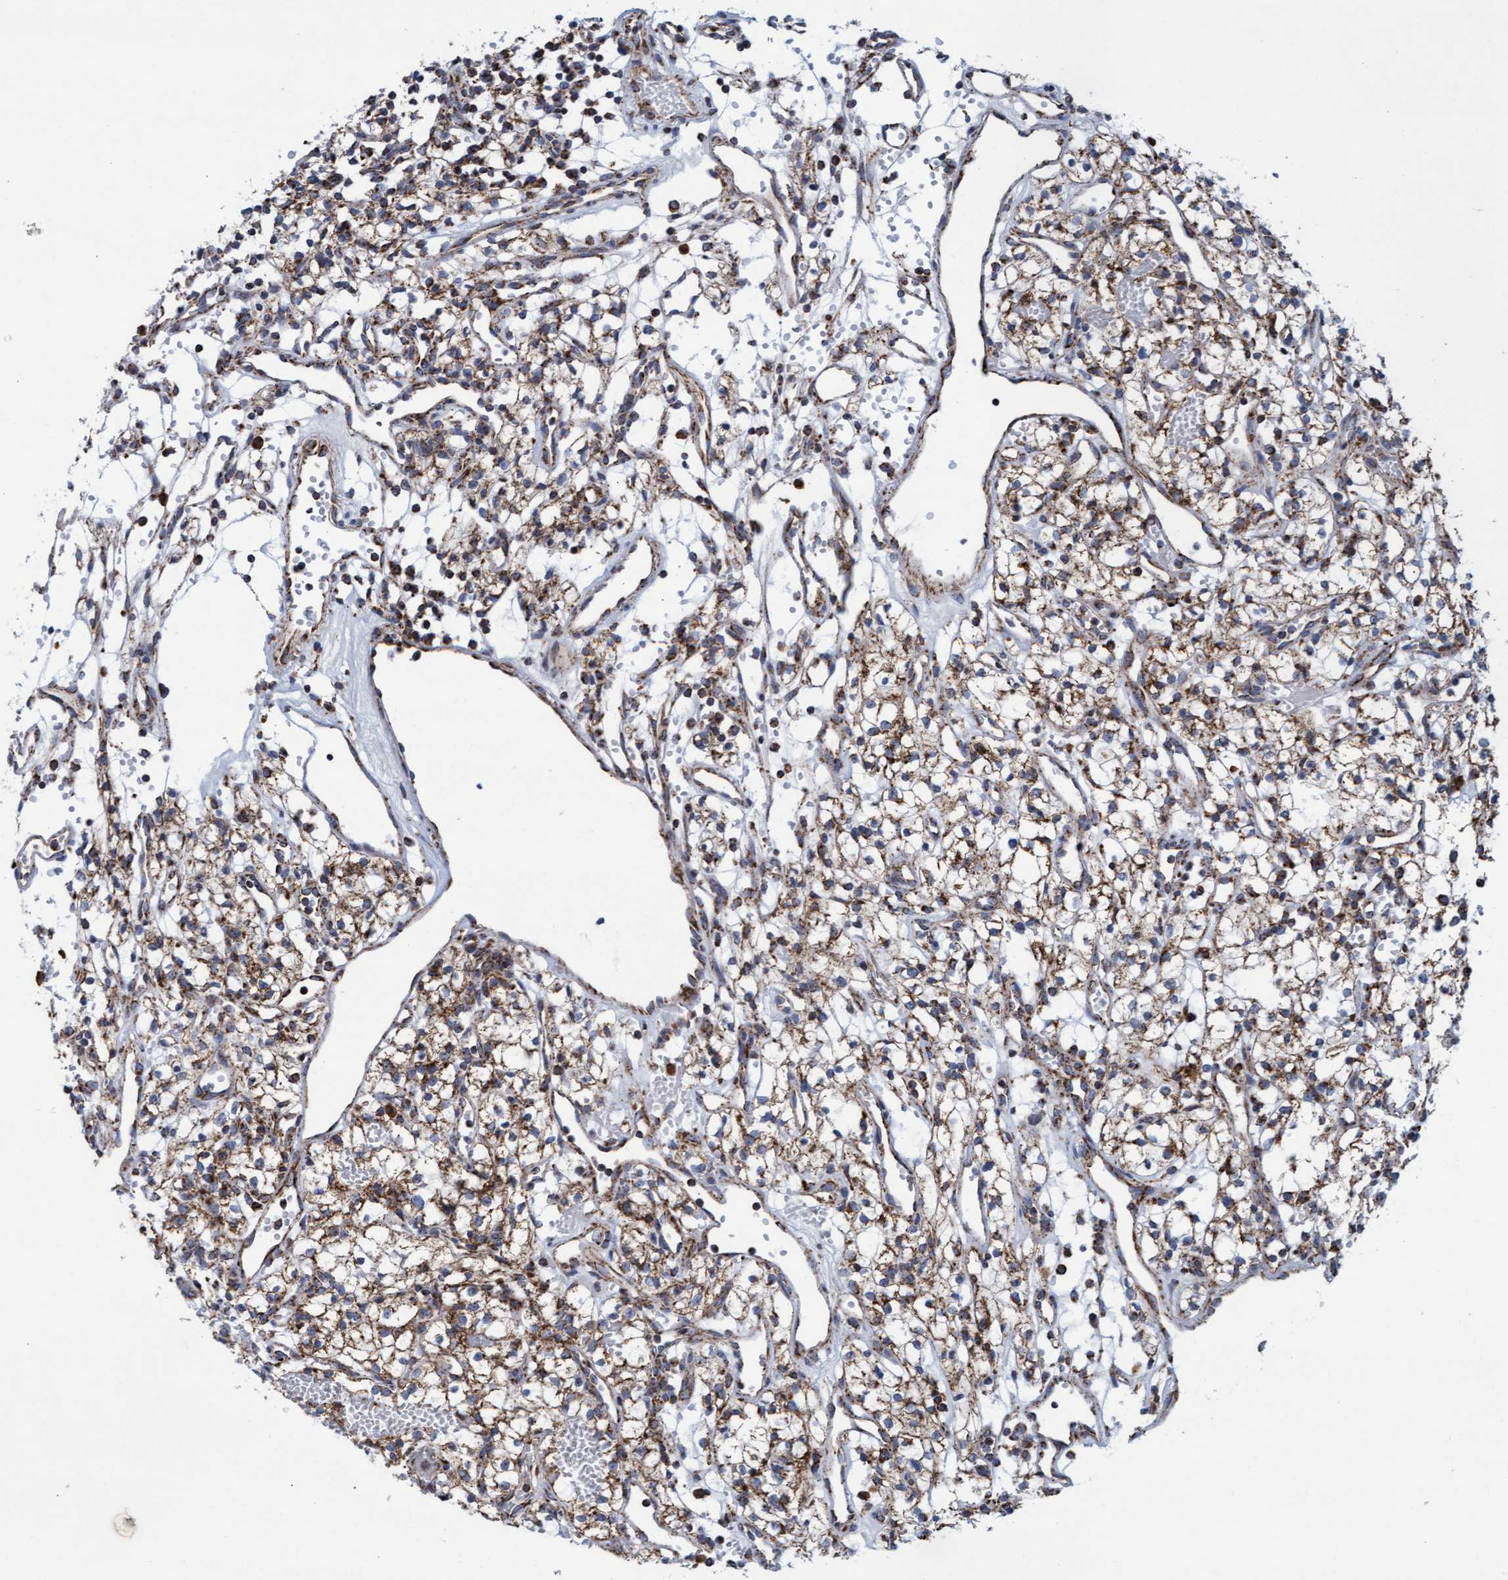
{"staining": {"intensity": "moderate", "quantity": ">75%", "location": "cytoplasmic/membranous"}, "tissue": "renal cancer", "cell_type": "Tumor cells", "image_type": "cancer", "snomed": [{"axis": "morphology", "description": "Adenocarcinoma, NOS"}, {"axis": "topography", "description": "Kidney"}], "caption": "Renal cancer (adenocarcinoma) stained for a protein reveals moderate cytoplasmic/membranous positivity in tumor cells.", "gene": "MRPL38", "patient": {"sex": "male", "age": 59}}